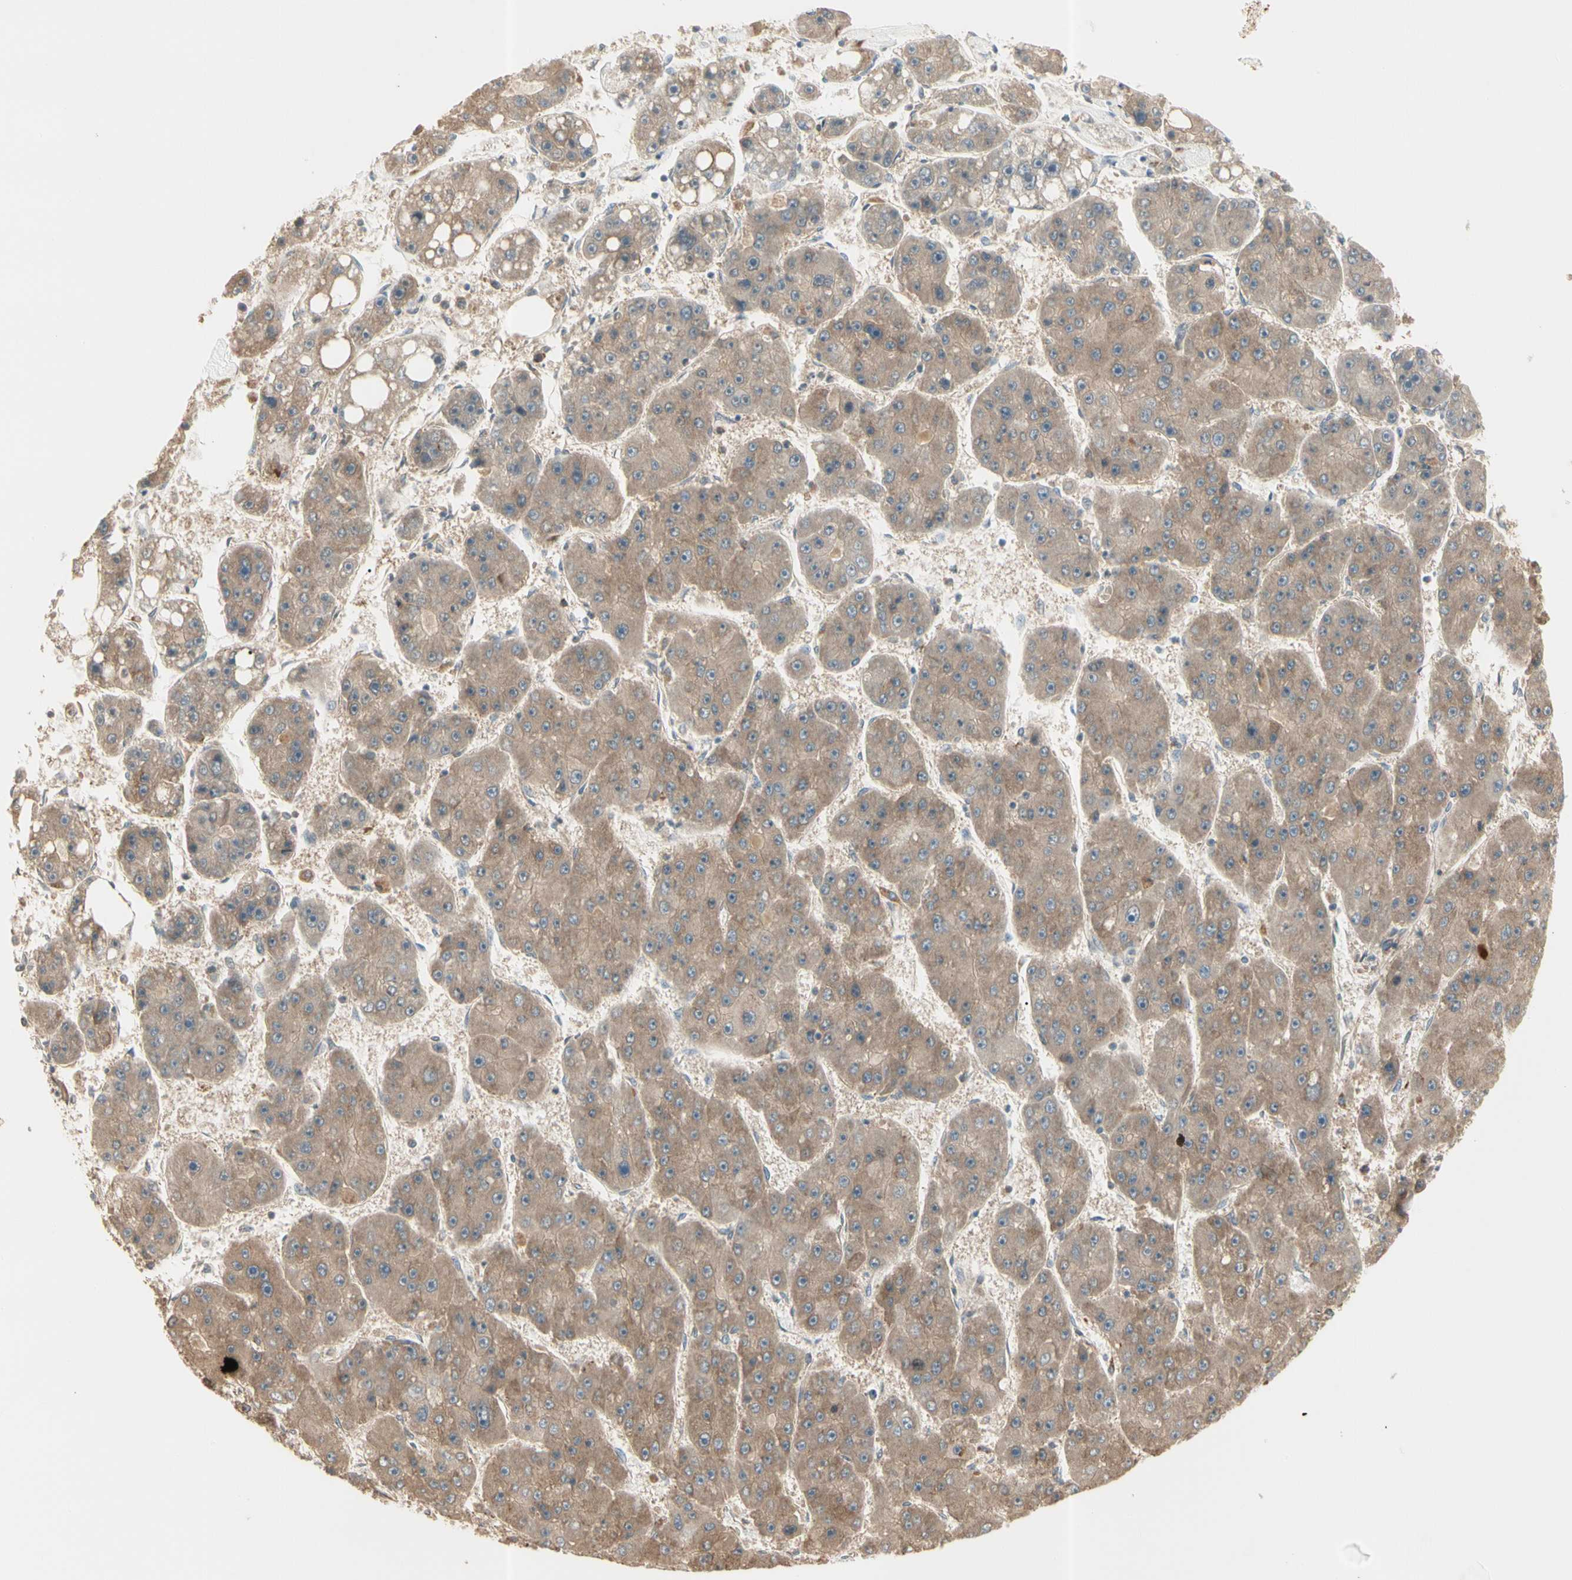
{"staining": {"intensity": "moderate", "quantity": ">75%", "location": "cytoplasmic/membranous"}, "tissue": "liver cancer", "cell_type": "Tumor cells", "image_type": "cancer", "snomed": [{"axis": "morphology", "description": "Carcinoma, Hepatocellular, NOS"}, {"axis": "topography", "description": "Liver"}], "caption": "Immunohistochemical staining of human liver hepatocellular carcinoma reveals medium levels of moderate cytoplasmic/membranous expression in approximately >75% of tumor cells.", "gene": "IRAG1", "patient": {"sex": "female", "age": 61}}